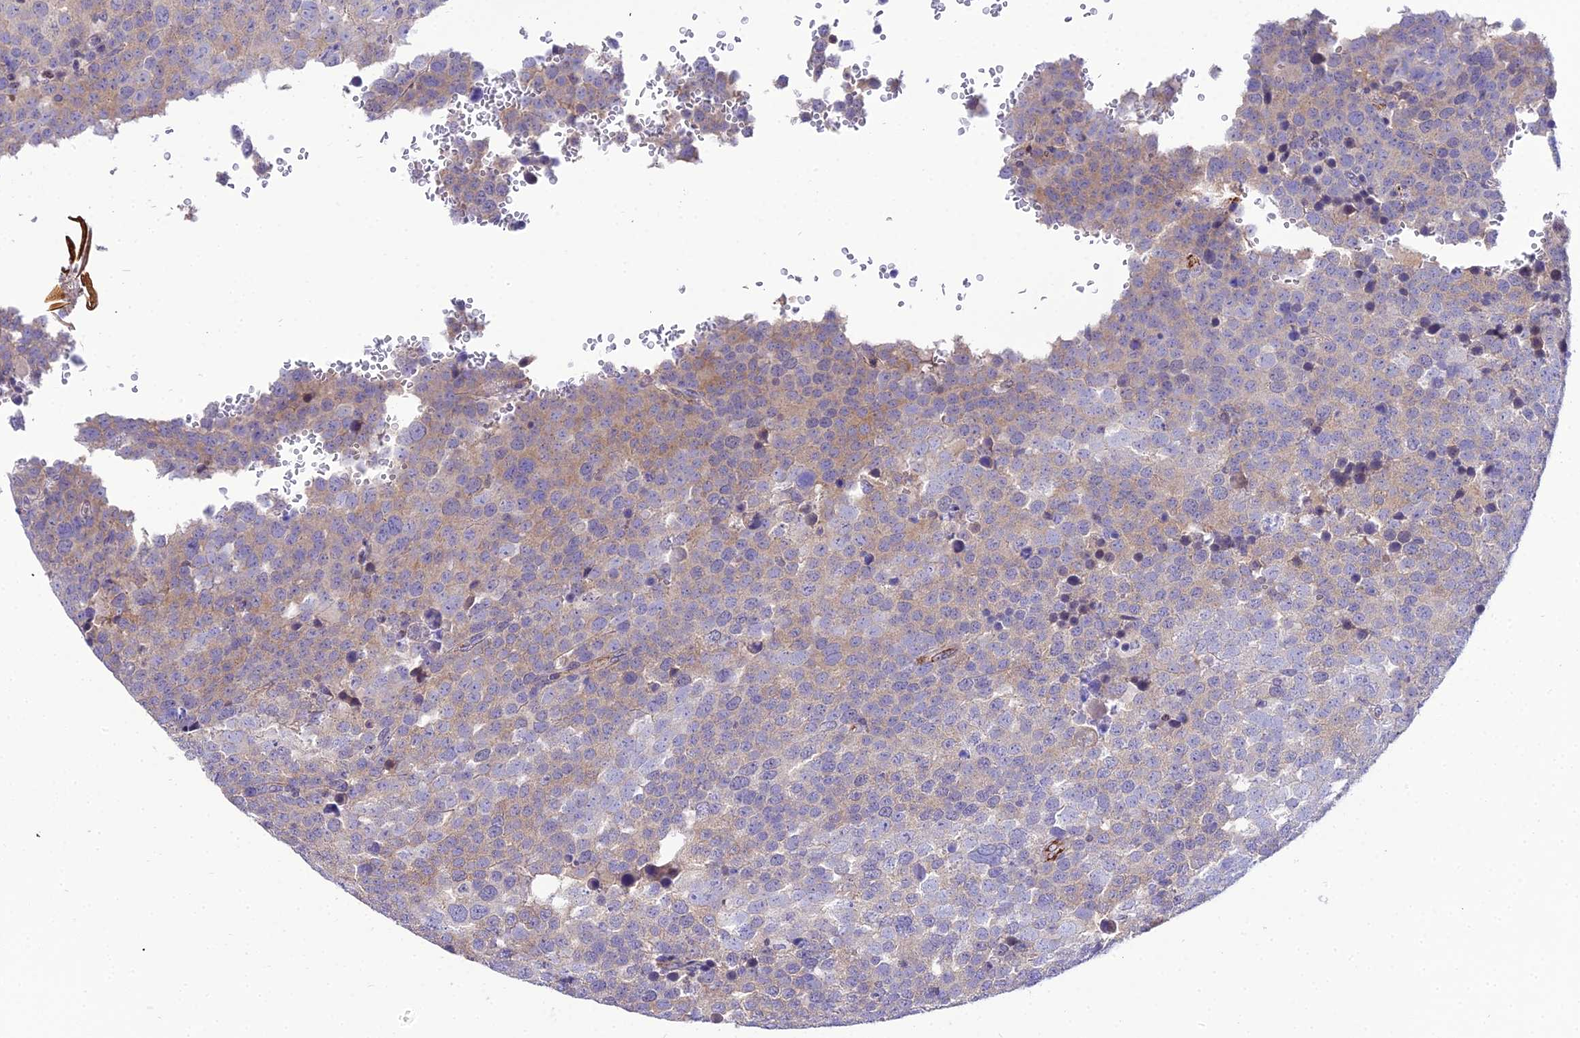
{"staining": {"intensity": "weak", "quantity": "<25%", "location": "cytoplasmic/membranous"}, "tissue": "testis cancer", "cell_type": "Tumor cells", "image_type": "cancer", "snomed": [{"axis": "morphology", "description": "Seminoma, NOS"}, {"axis": "topography", "description": "Testis"}], "caption": "Micrograph shows no significant protein positivity in tumor cells of testis cancer.", "gene": "SHQ1", "patient": {"sex": "male", "age": 71}}